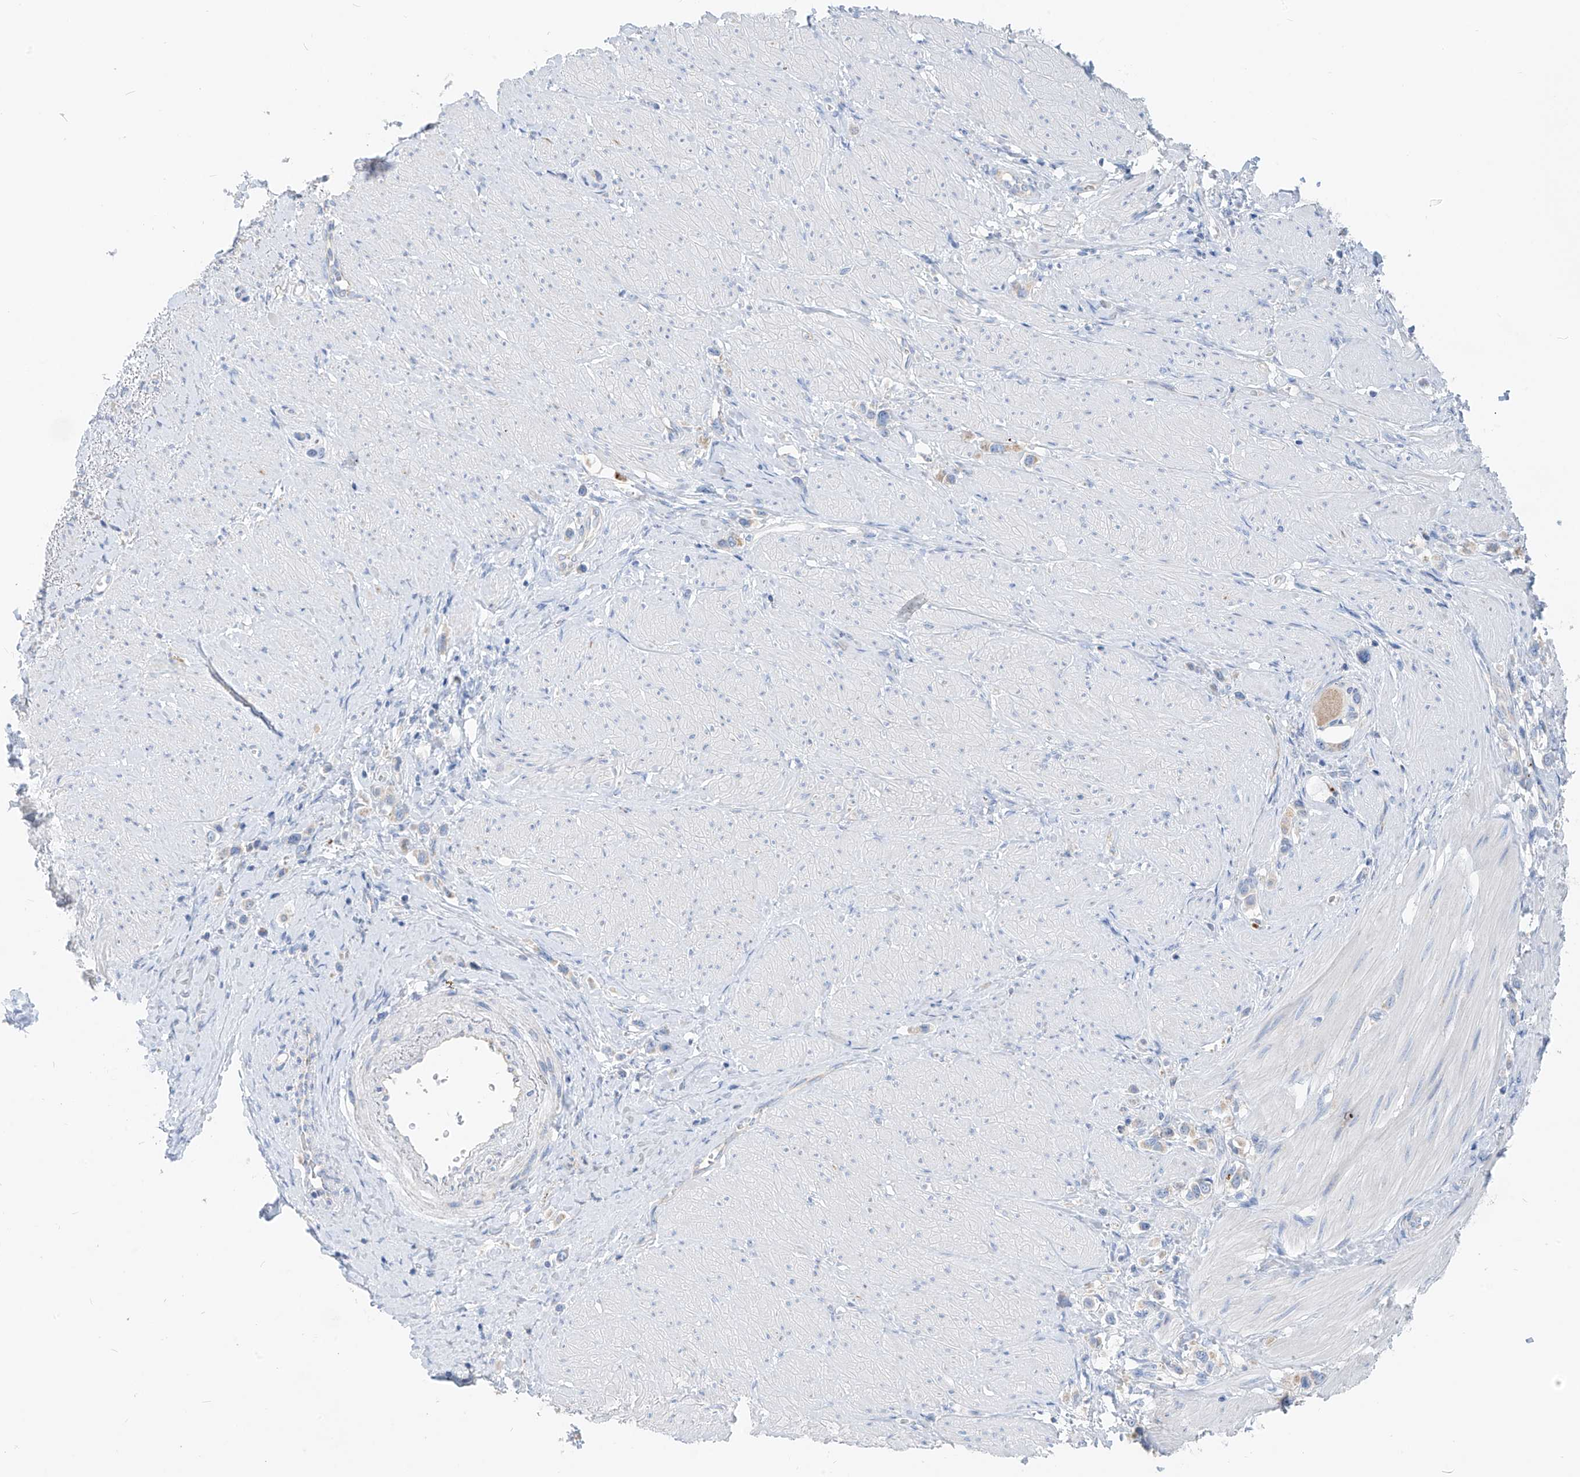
{"staining": {"intensity": "negative", "quantity": "none", "location": "none"}, "tissue": "stomach cancer", "cell_type": "Tumor cells", "image_type": "cancer", "snomed": [{"axis": "morphology", "description": "Adenocarcinoma, NOS"}, {"axis": "topography", "description": "Stomach"}], "caption": "This is an IHC histopathology image of adenocarcinoma (stomach). There is no positivity in tumor cells.", "gene": "ZNF404", "patient": {"sex": "female", "age": 65}}